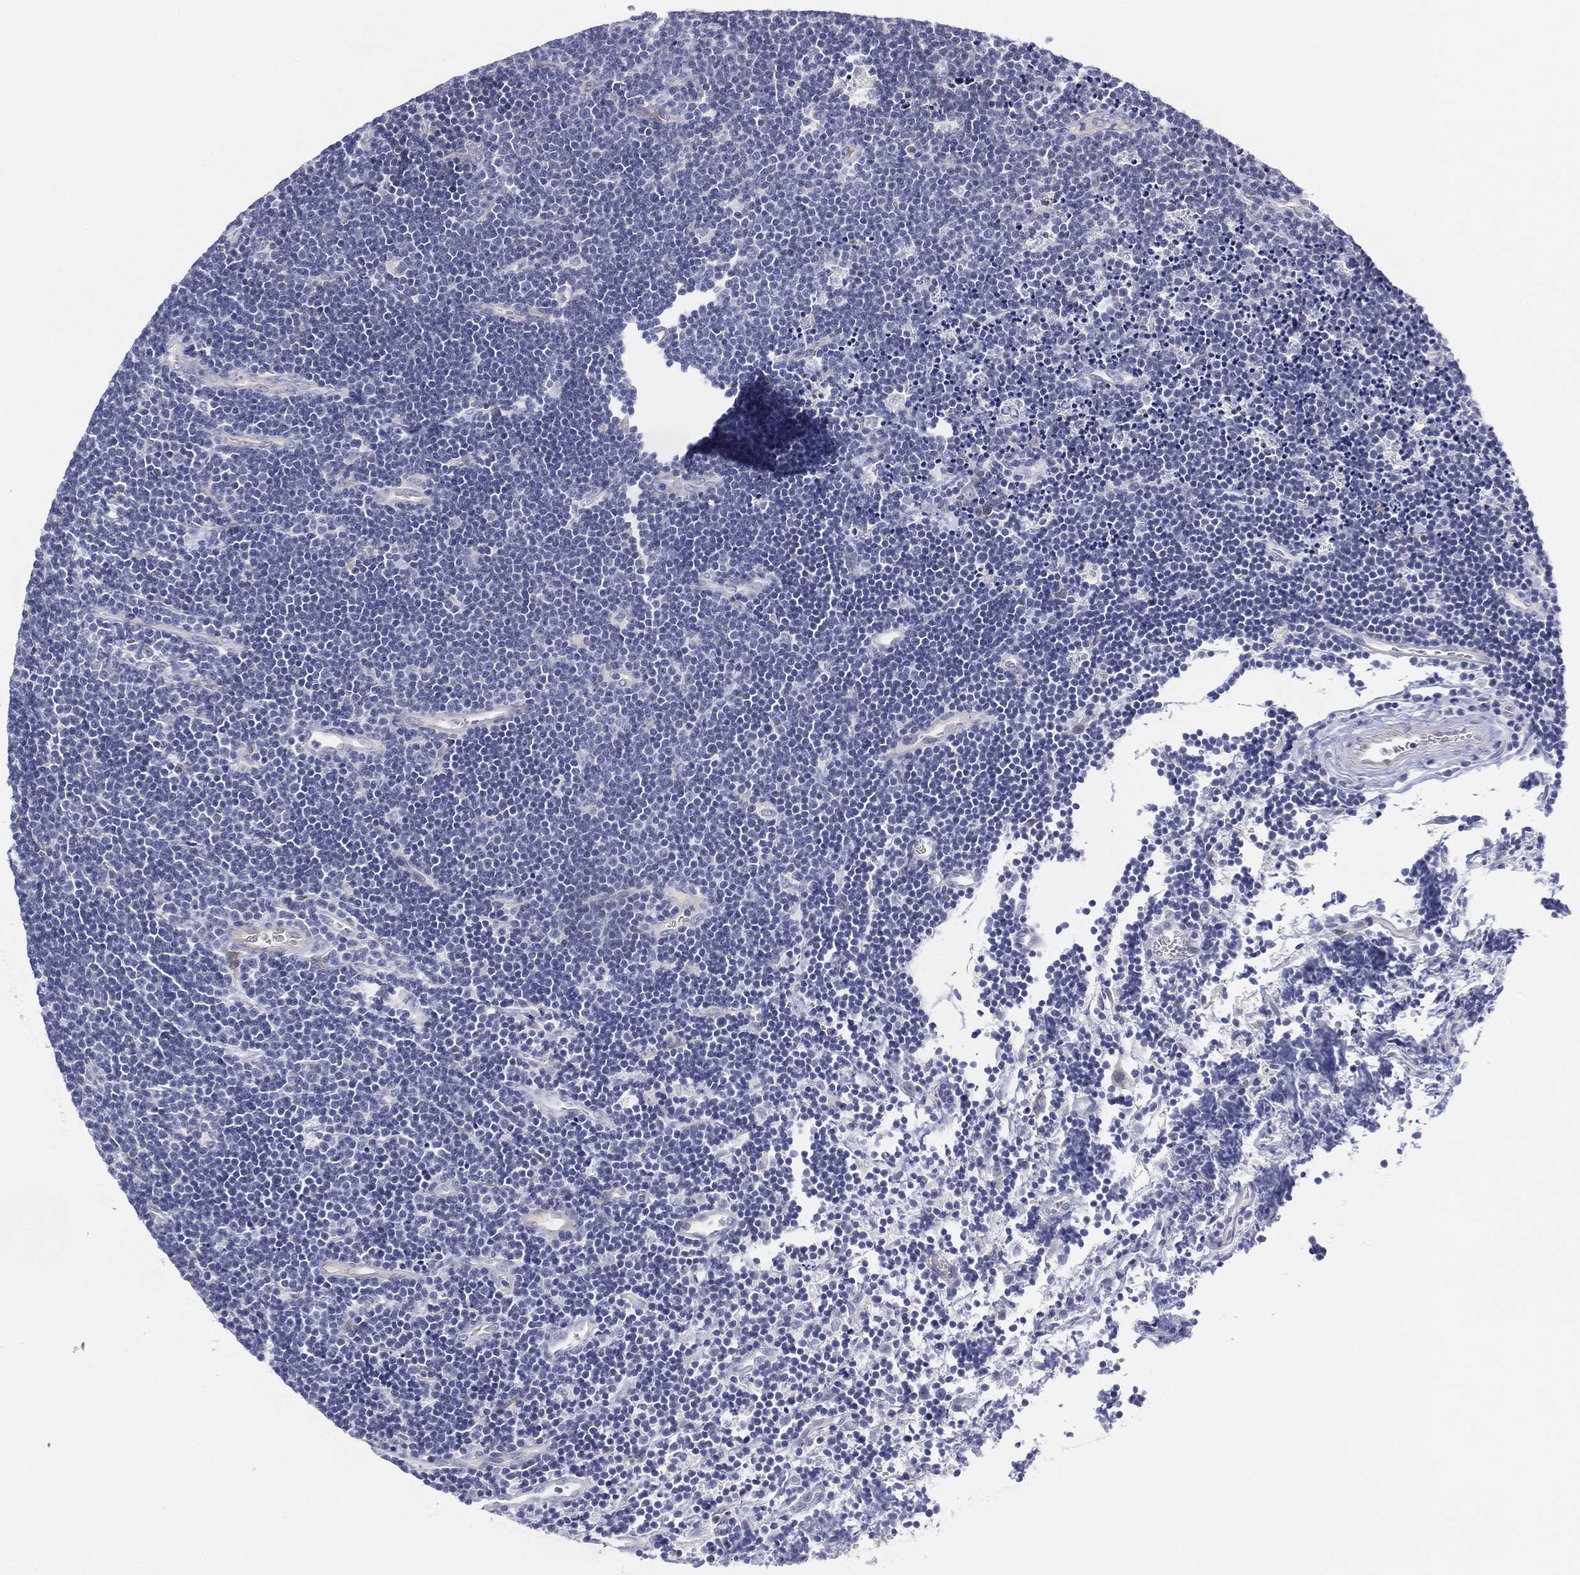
{"staining": {"intensity": "negative", "quantity": "none", "location": "none"}, "tissue": "lymphoma", "cell_type": "Tumor cells", "image_type": "cancer", "snomed": [{"axis": "morphology", "description": "Malignant lymphoma, non-Hodgkin's type, Low grade"}, {"axis": "topography", "description": "Brain"}], "caption": "An image of human lymphoma is negative for staining in tumor cells.", "gene": "MLF1", "patient": {"sex": "female", "age": 66}}